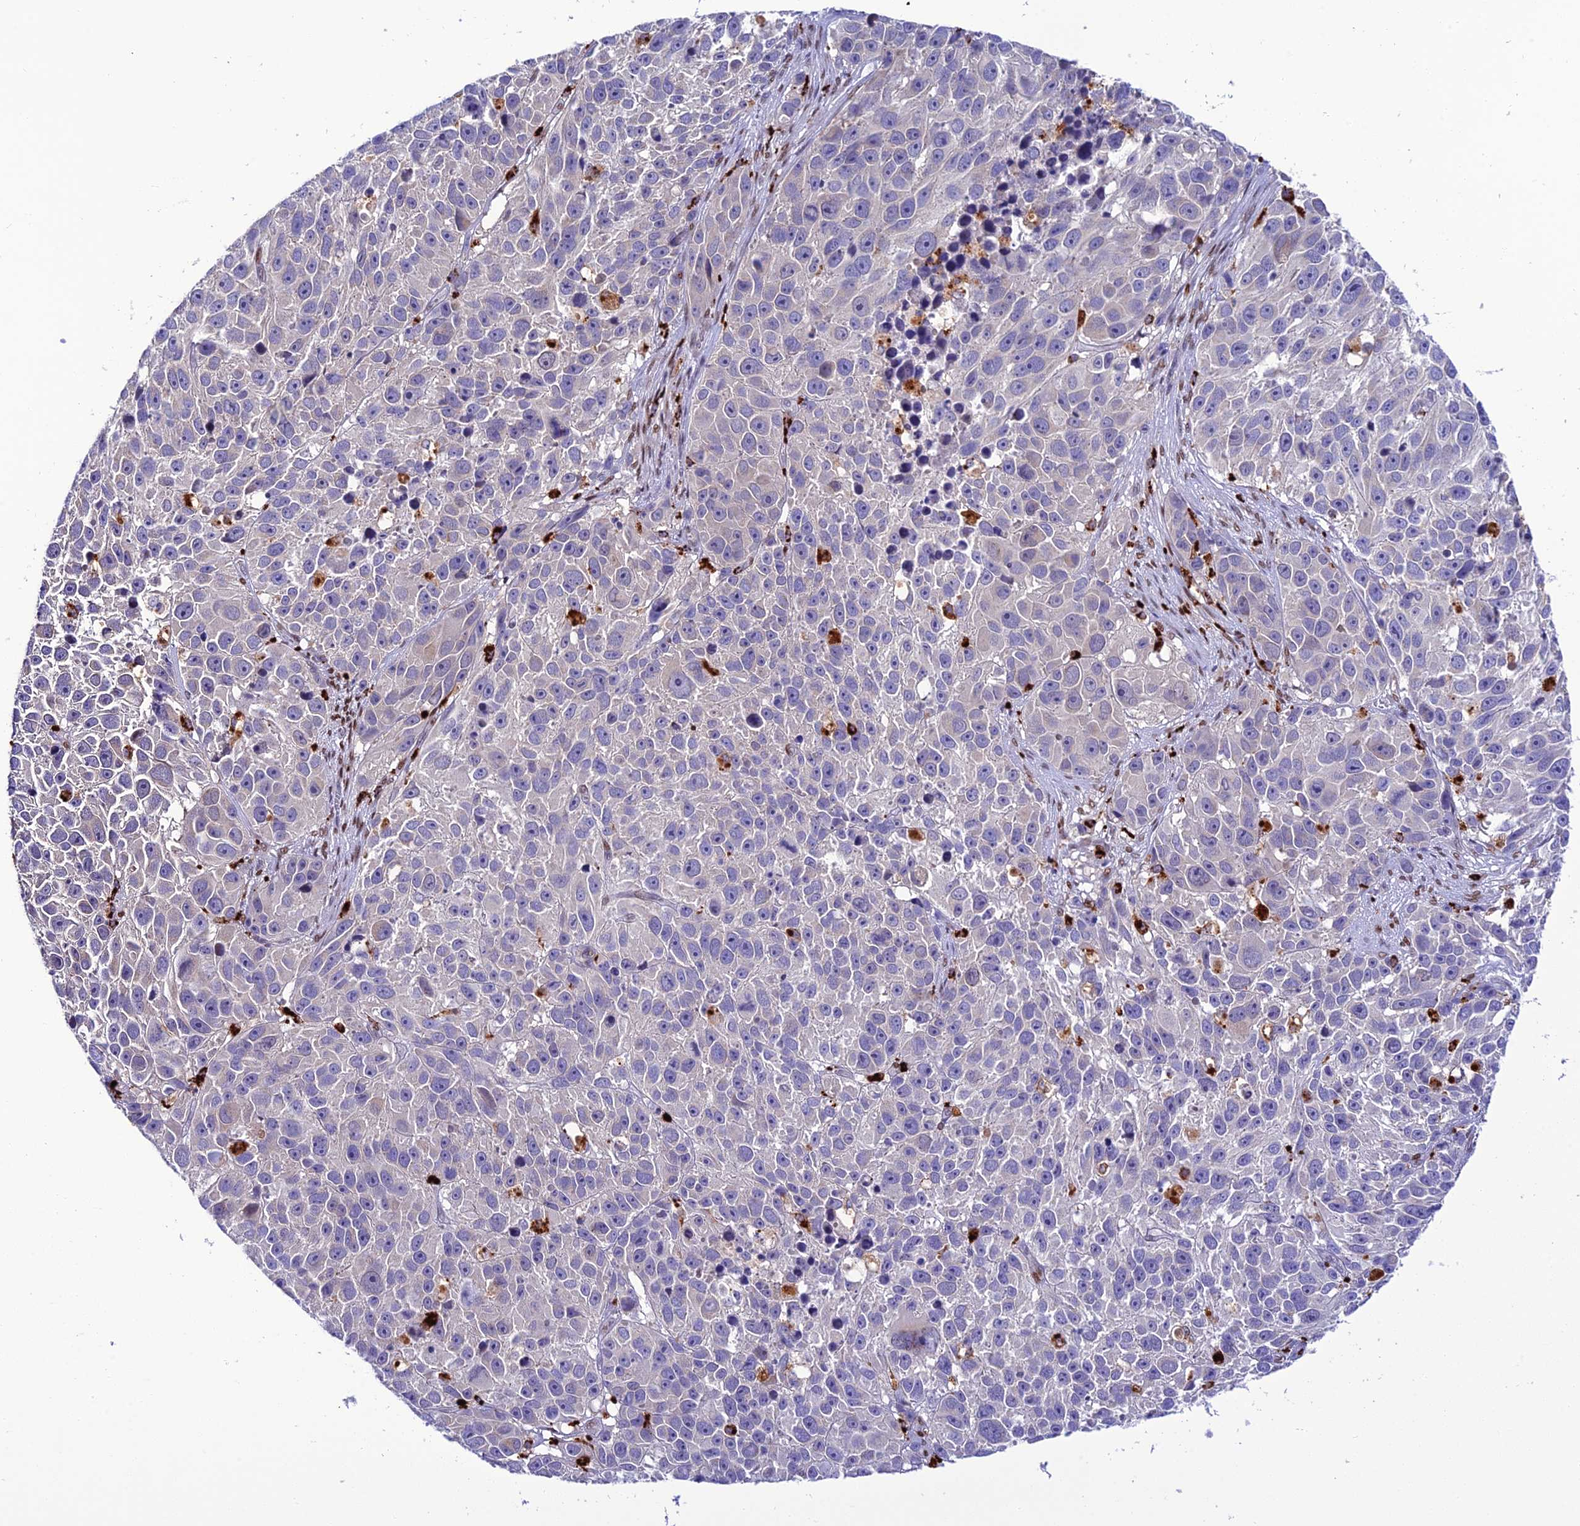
{"staining": {"intensity": "negative", "quantity": "none", "location": "none"}, "tissue": "melanoma", "cell_type": "Tumor cells", "image_type": "cancer", "snomed": [{"axis": "morphology", "description": "Malignant melanoma, NOS"}, {"axis": "topography", "description": "Skin"}], "caption": "Immunohistochemistry (IHC) photomicrograph of neoplastic tissue: malignant melanoma stained with DAB (3,3'-diaminobenzidine) demonstrates no significant protein expression in tumor cells.", "gene": "HIC1", "patient": {"sex": "male", "age": 84}}